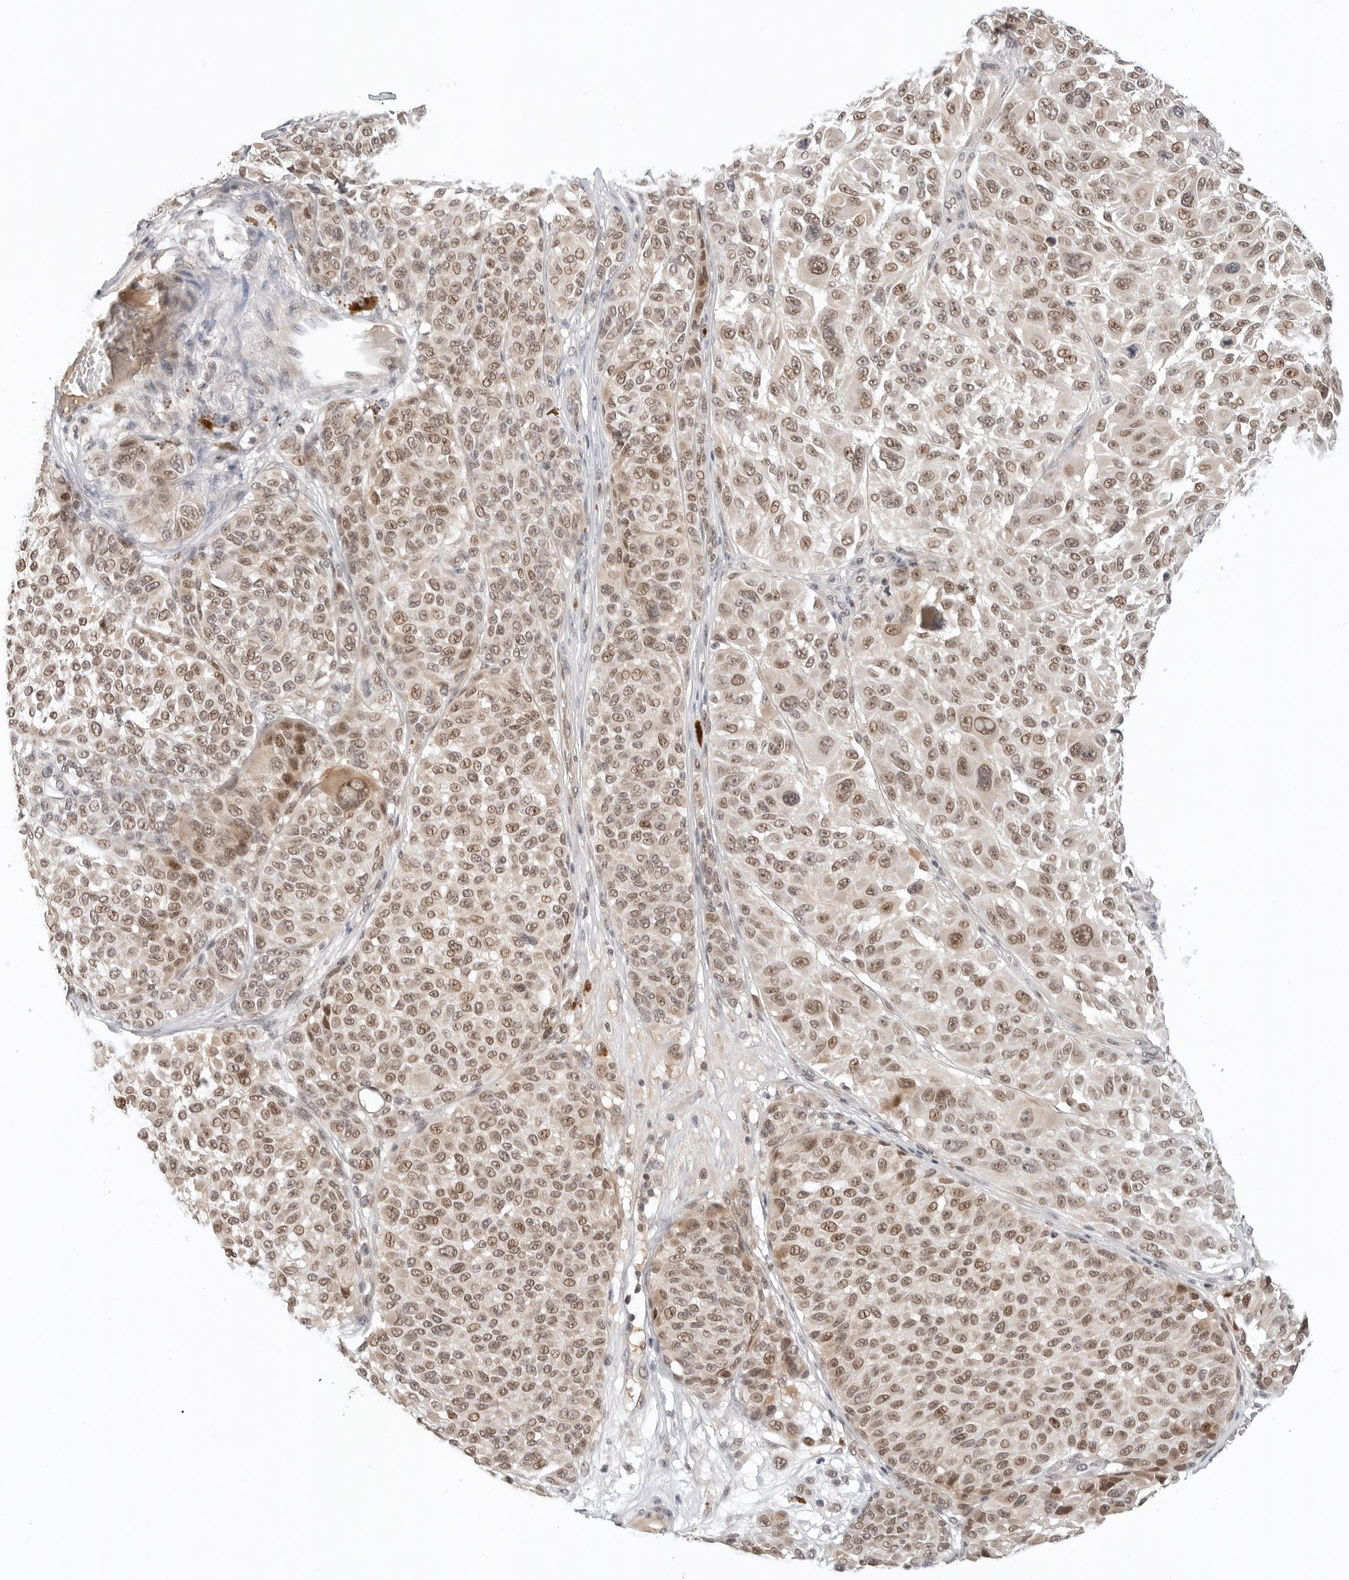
{"staining": {"intensity": "moderate", "quantity": ">75%", "location": "nuclear"}, "tissue": "melanoma", "cell_type": "Tumor cells", "image_type": "cancer", "snomed": [{"axis": "morphology", "description": "Malignant melanoma, NOS"}, {"axis": "topography", "description": "Skin"}], "caption": "A histopathology image of malignant melanoma stained for a protein exhibits moderate nuclear brown staining in tumor cells. The staining was performed using DAB (3,3'-diaminobenzidine), with brown indicating positive protein expression. Nuclei are stained blue with hematoxylin.", "gene": "TSEN2", "patient": {"sex": "male", "age": 83}}